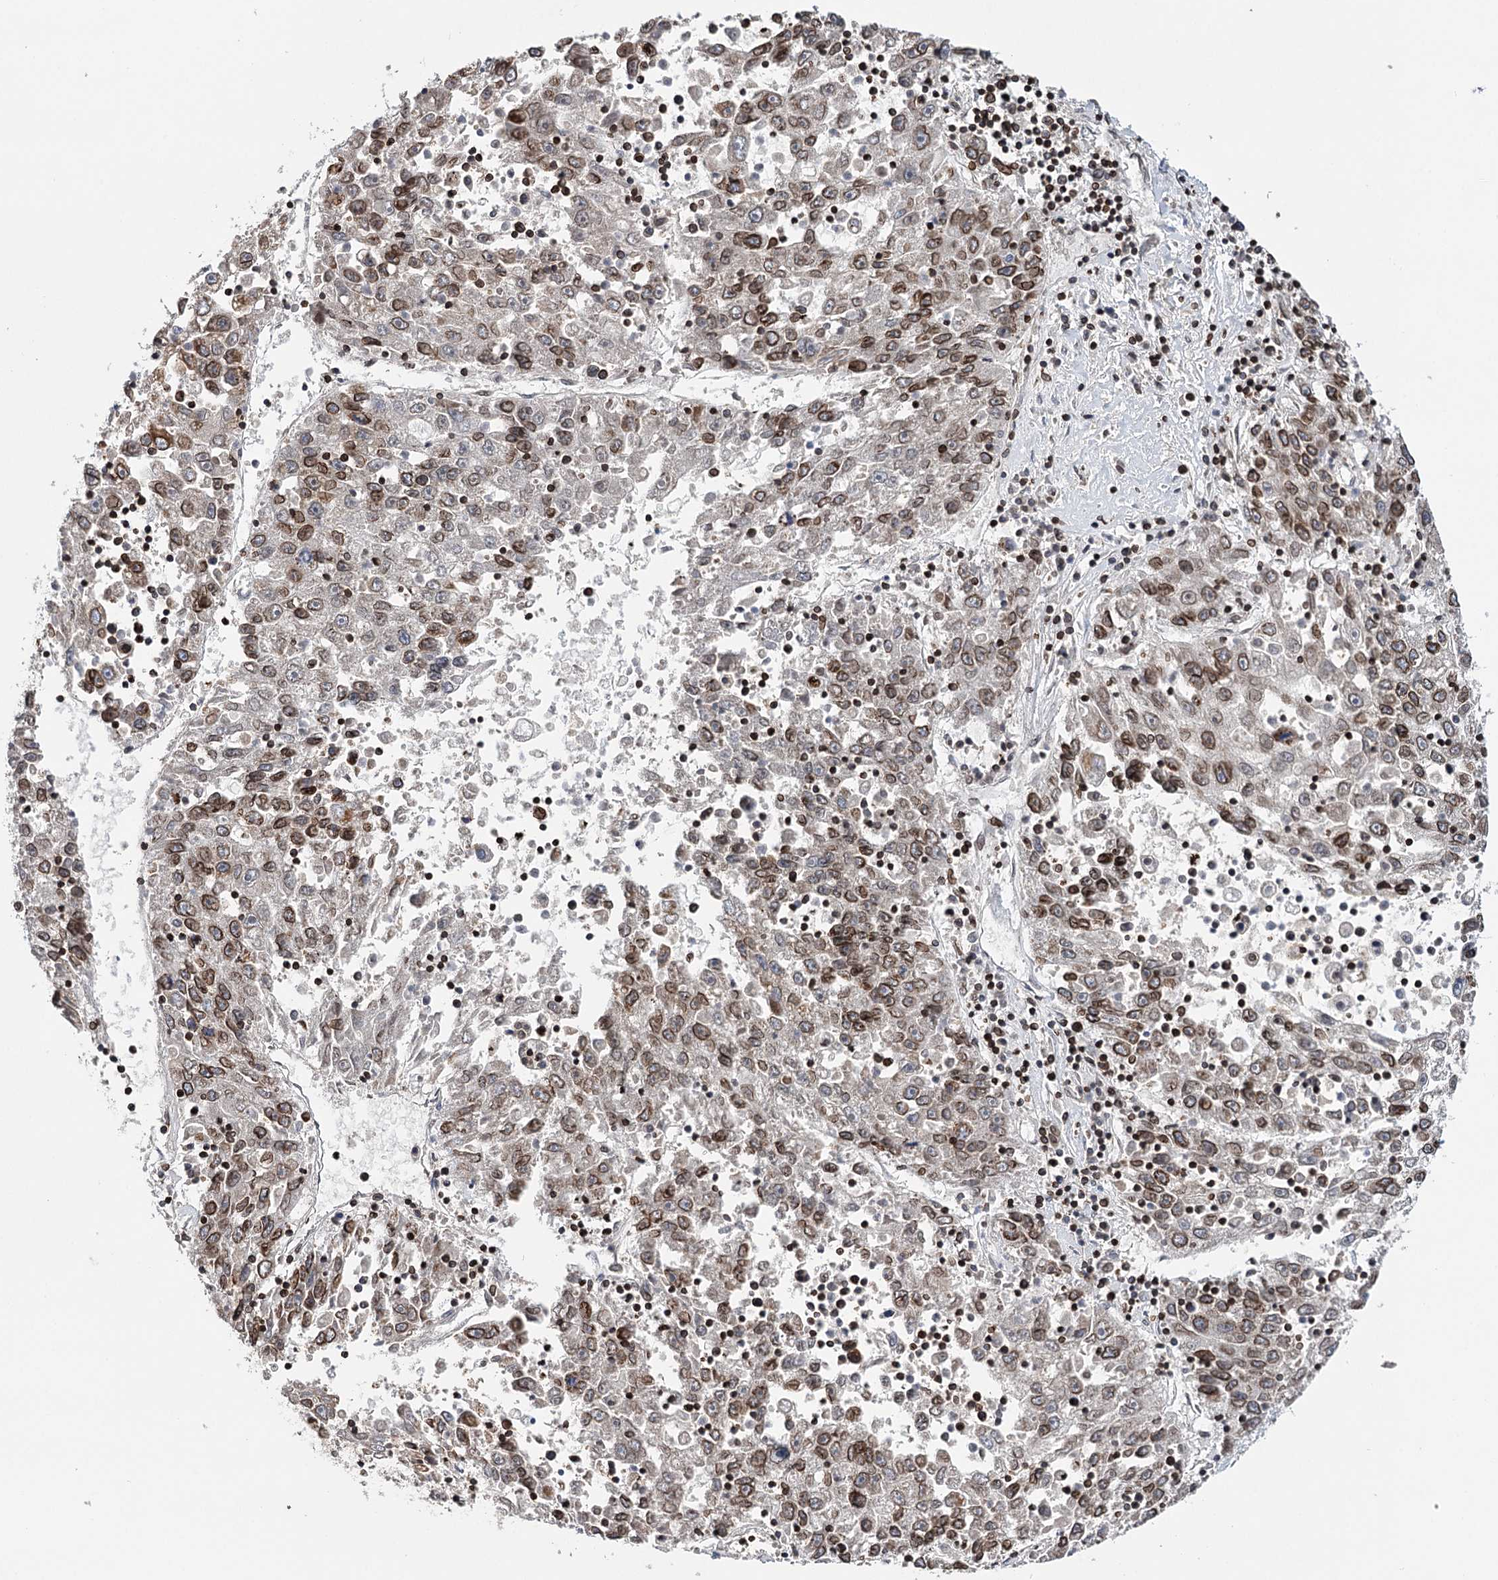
{"staining": {"intensity": "moderate", "quantity": ">75%", "location": "cytoplasmic/membranous,nuclear"}, "tissue": "liver cancer", "cell_type": "Tumor cells", "image_type": "cancer", "snomed": [{"axis": "morphology", "description": "Carcinoma, Hepatocellular, NOS"}, {"axis": "topography", "description": "Liver"}], "caption": "Protein expression by immunohistochemistry (IHC) reveals moderate cytoplasmic/membranous and nuclear positivity in approximately >75% of tumor cells in liver cancer (hepatocellular carcinoma).", "gene": "CFAP46", "patient": {"sex": "male", "age": 49}}